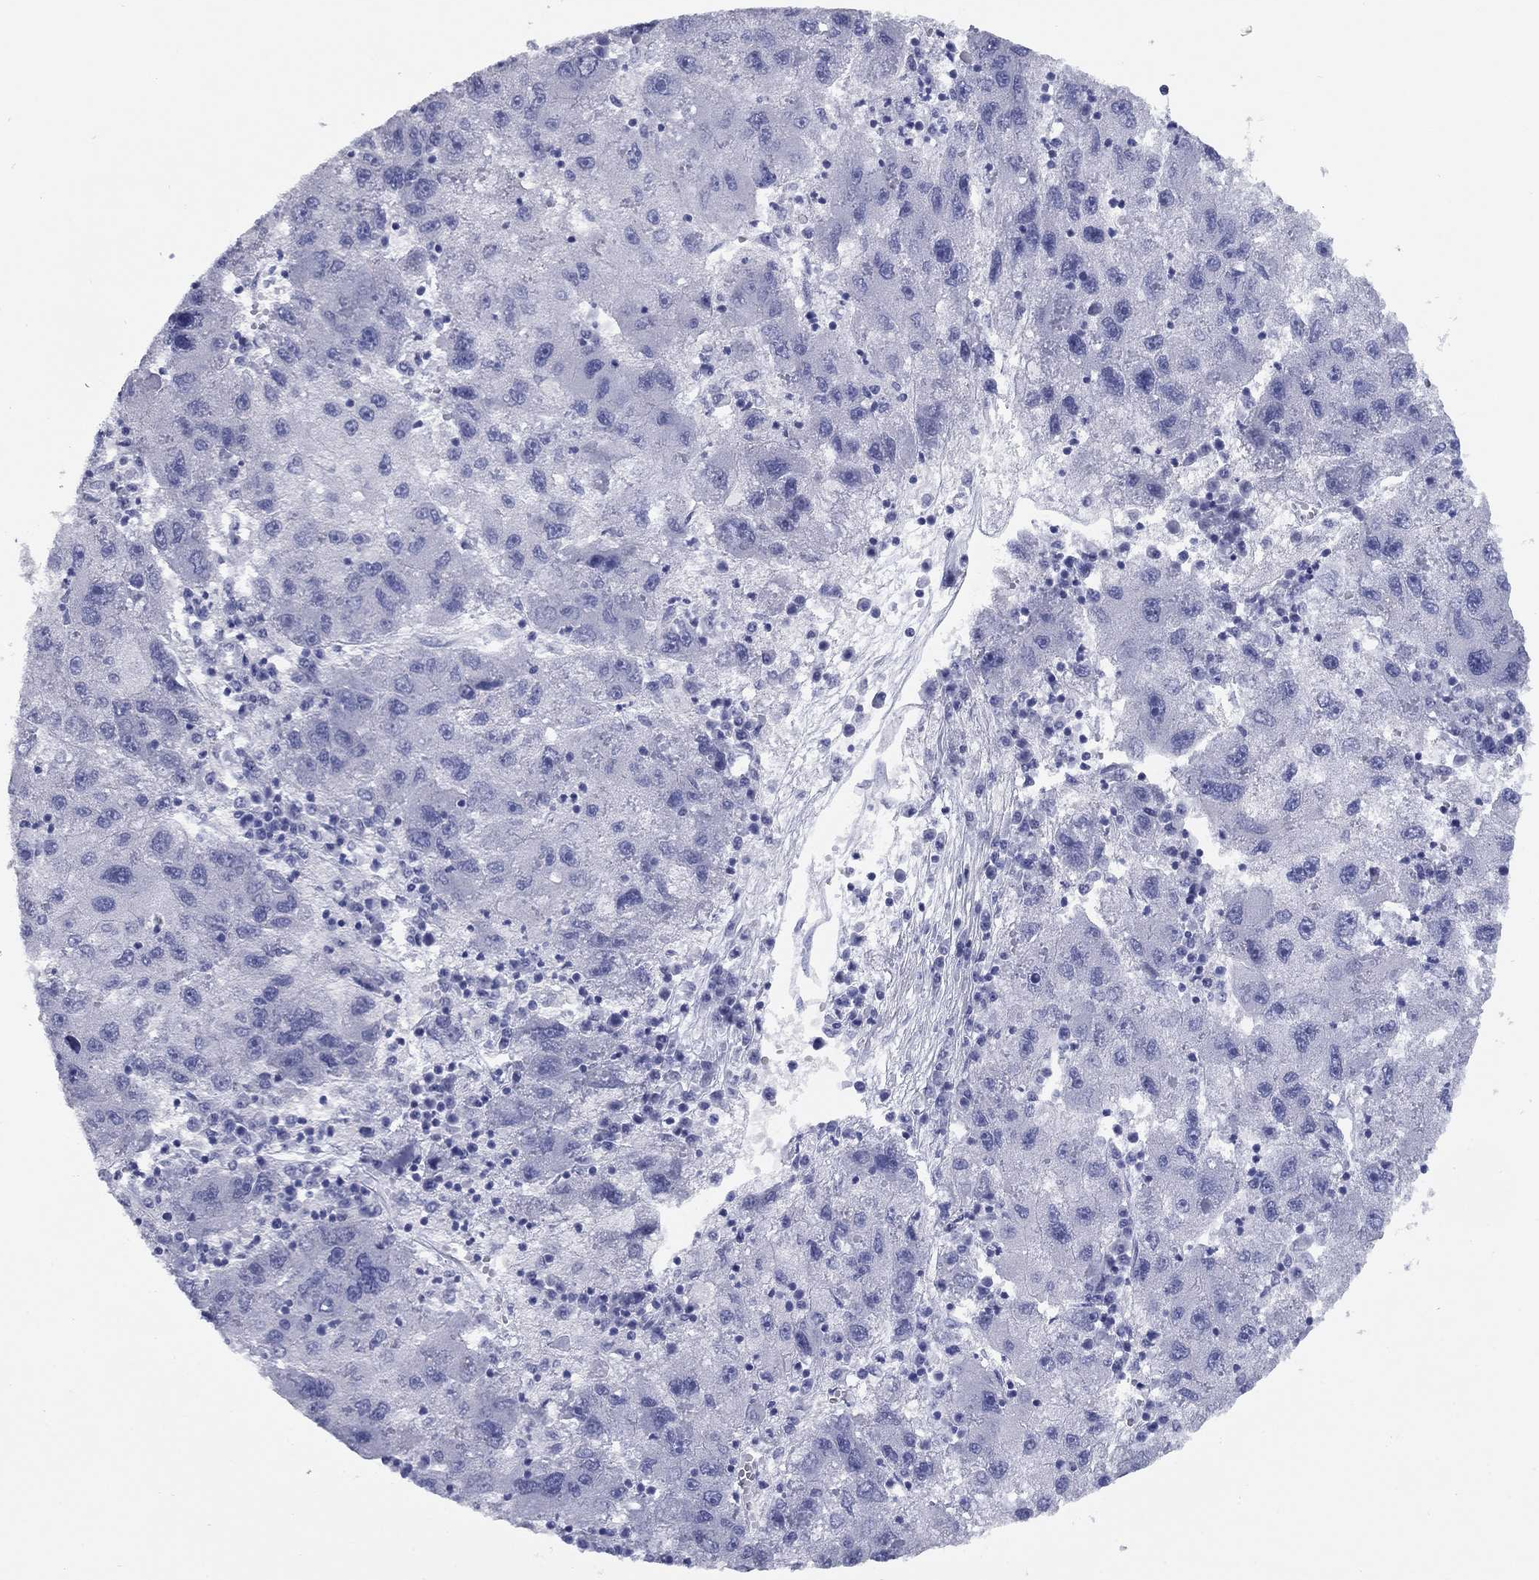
{"staining": {"intensity": "negative", "quantity": "none", "location": "none"}, "tissue": "liver cancer", "cell_type": "Tumor cells", "image_type": "cancer", "snomed": [{"axis": "morphology", "description": "Carcinoma, Hepatocellular, NOS"}, {"axis": "topography", "description": "Liver"}], "caption": "Tumor cells show no significant protein staining in hepatocellular carcinoma (liver). (DAB (3,3'-diaminobenzidine) immunohistochemistry, high magnification).", "gene": "NPPA", "patient": {"sex": "male", "age": 75}}